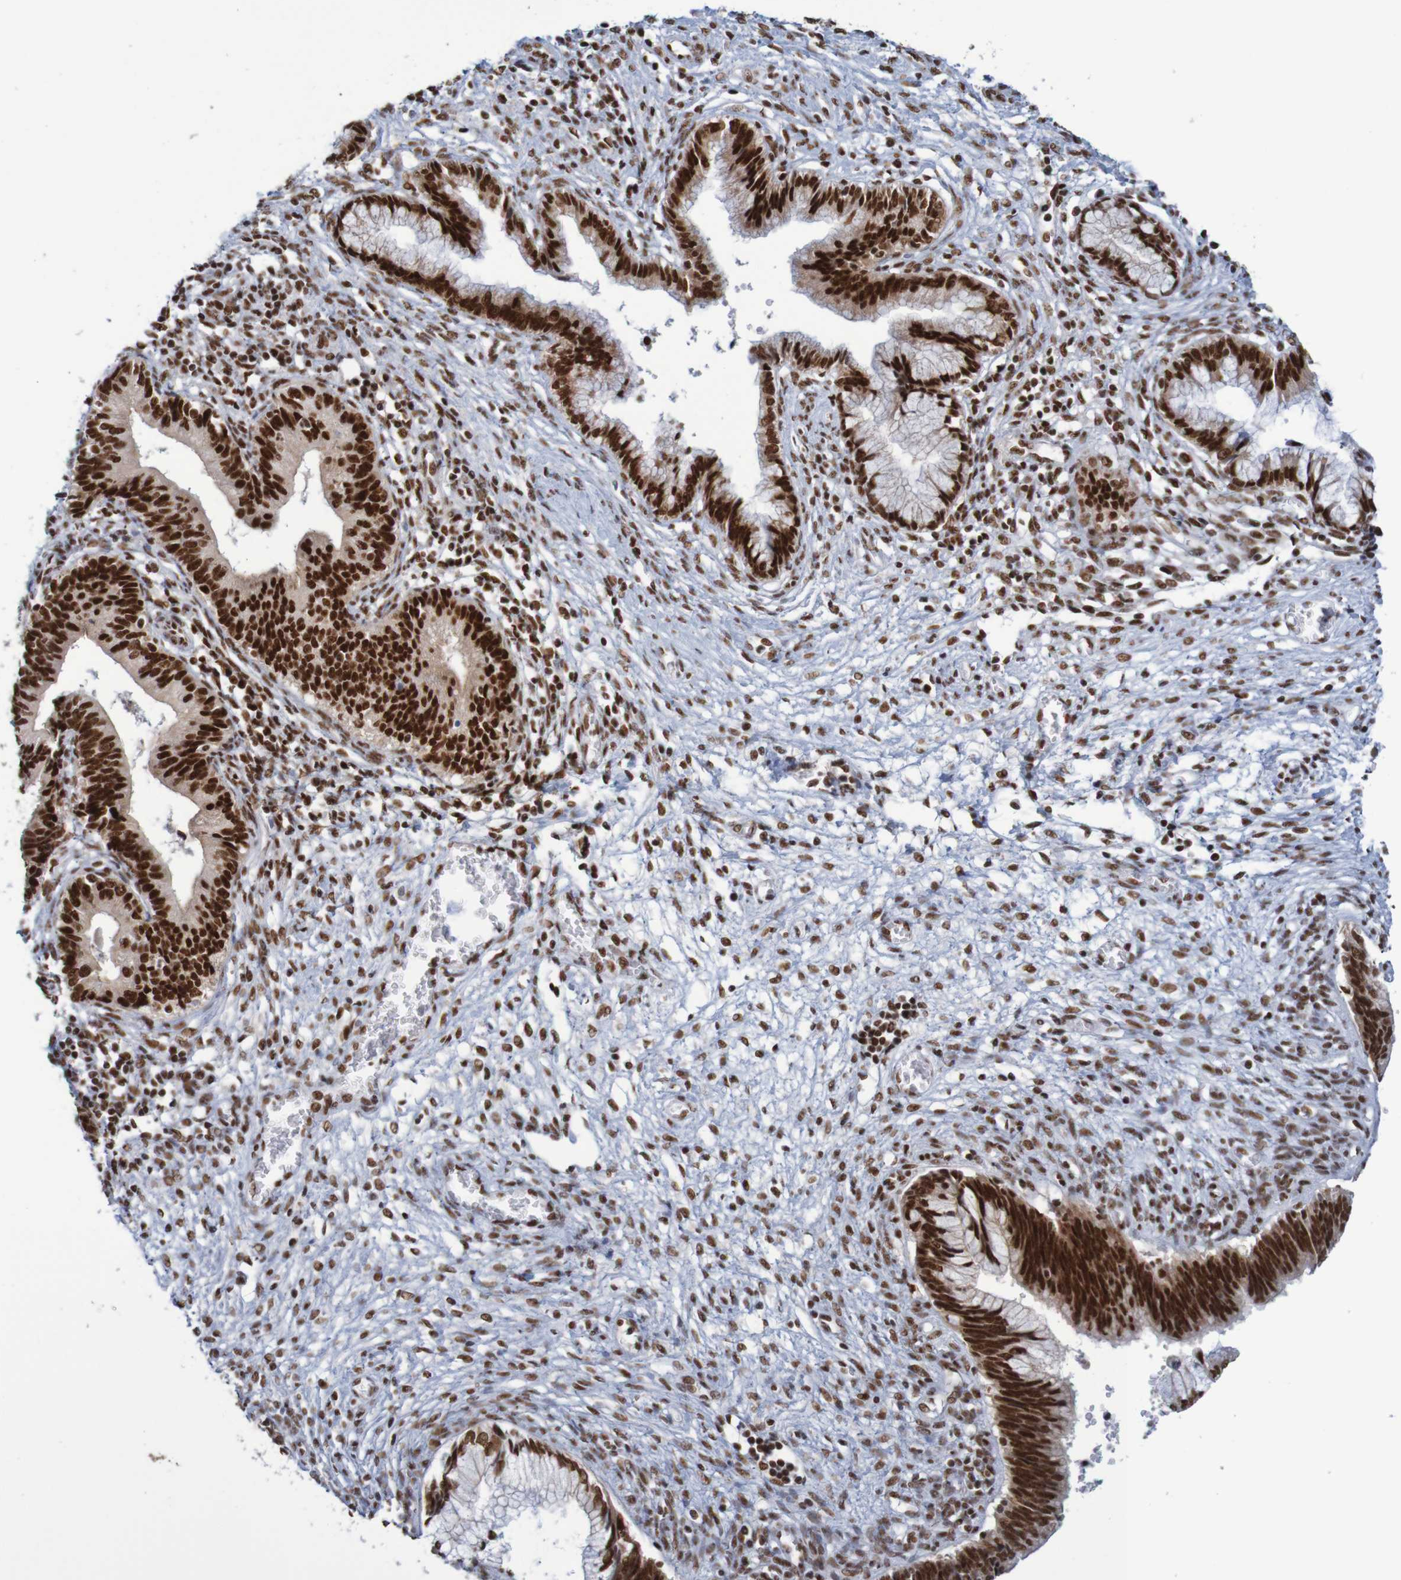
{"staining": {"intensity": "strong", "quantity": ">75%", "location": "nuclear"}, "tissue": "cervical cancer", "cell_type": "Tumor cells", "image_type": "cancer", "snomed": [{"axis": "morphology", "description": "Adenocarcinoma, NOS"}, {"axis": "topography", "description": "Cervix"}], "caption": "This histopathology image exhibits immunohistochemistry staining of adenocarcinoma (cervical), with high strong nuclear positivity in approximately >75% of tumor cells.", "gene": "THRAP3", "patient": {"sex": "female", "age": 44}}